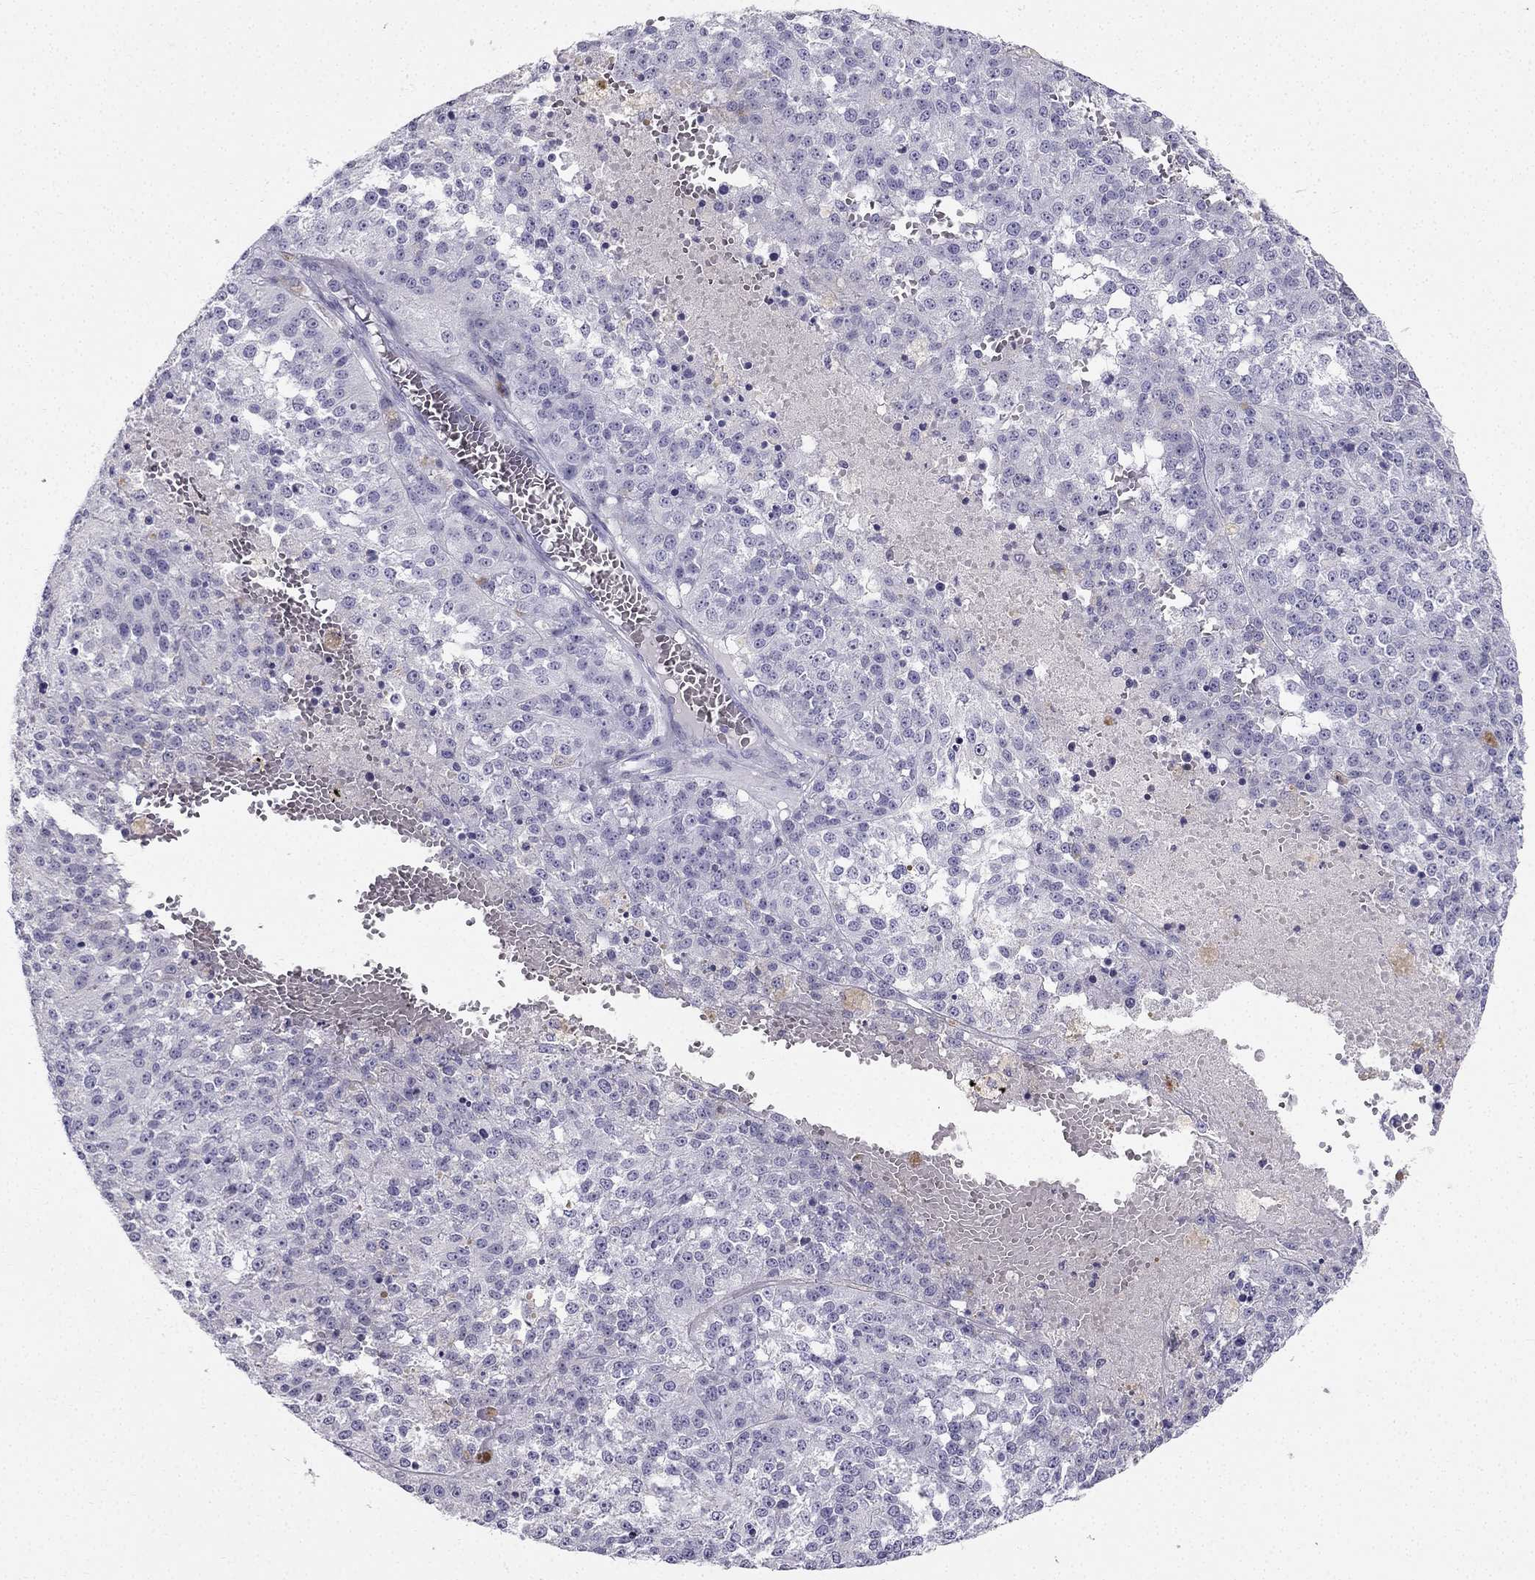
{"staining": {"intensity": "negative", "quantity": "none", "location": "none"}, "tissue": "melanoma", "cell_type": "Tumor cells", "image_type": "cancer", "snomed": [{"axis": "morphology", "description": "Malignant melanoma, Metastatic site"}, {"axis": "topography", "description": "Lymph node"}], "caption": "Malignant melanoma (metastatic site) was stained to show a protein in brown. There is no significant staining in tumor cells.", "gene": "TFF3", "patient": {"sex": "female", "age": 64}}